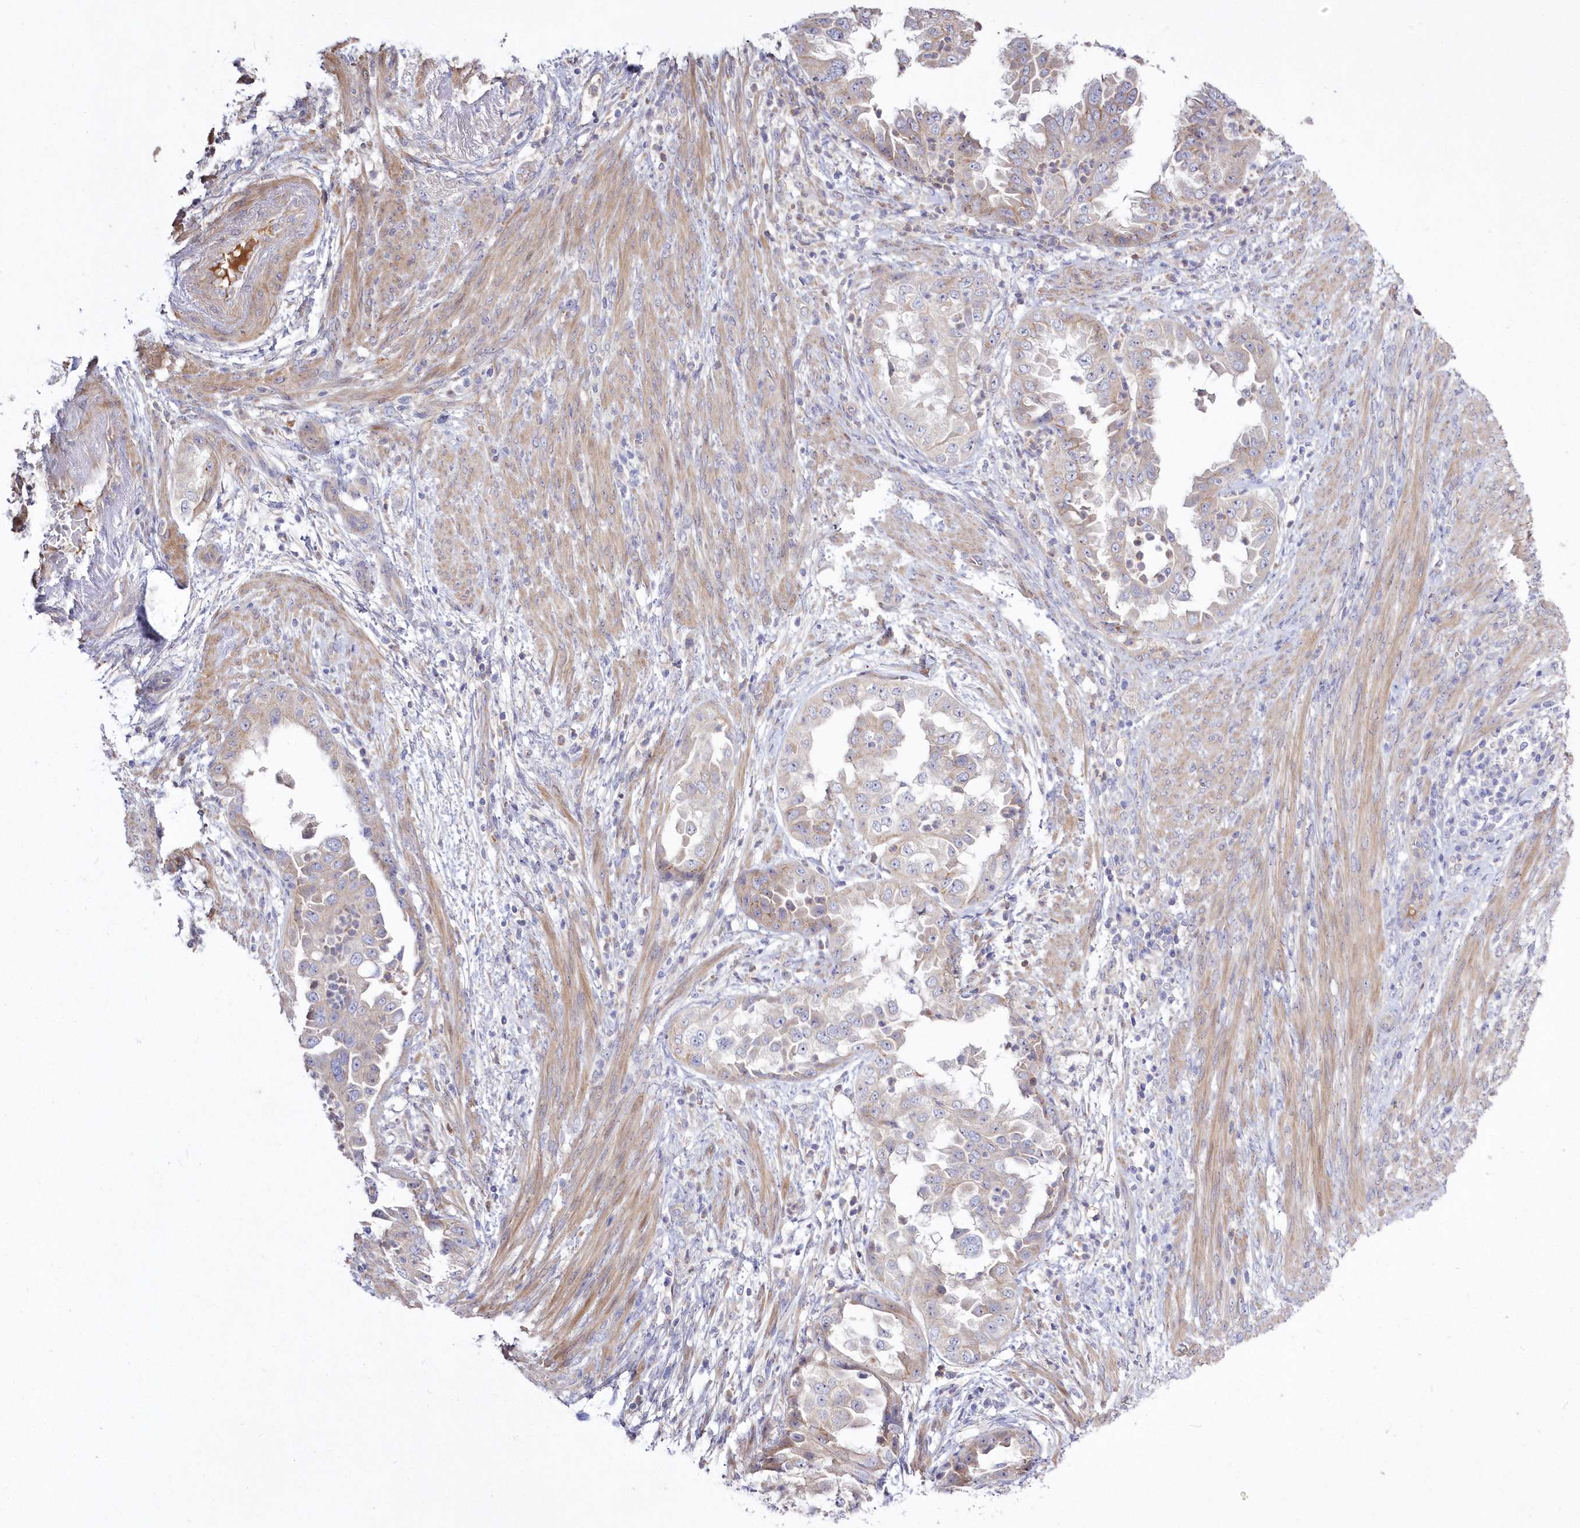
{"staining": {"intensity": "weak", "quantity": "<25%", "location": "cytoplasmic/membranous"}, "tissue": "endometrial cancer", "cell_type": "Tumor cells", "image_type": "cancer", "snomed": [{"axis": "morphology", "description": "Adenocarcinoma, NOS"}, {"axis": "topography", "description": "Endometrium"}], "caption": "Immunohistochemistry (IHC) of human endometrial adenocarcinoma reveals no positivity in tumor cells. Brightfield microscopy of IHC stained with DAB (brown) and hematoxylin (blue), captured at high magnification.", "gene": "WBP1L", "patient": {"sex": "female", "age": 85}}